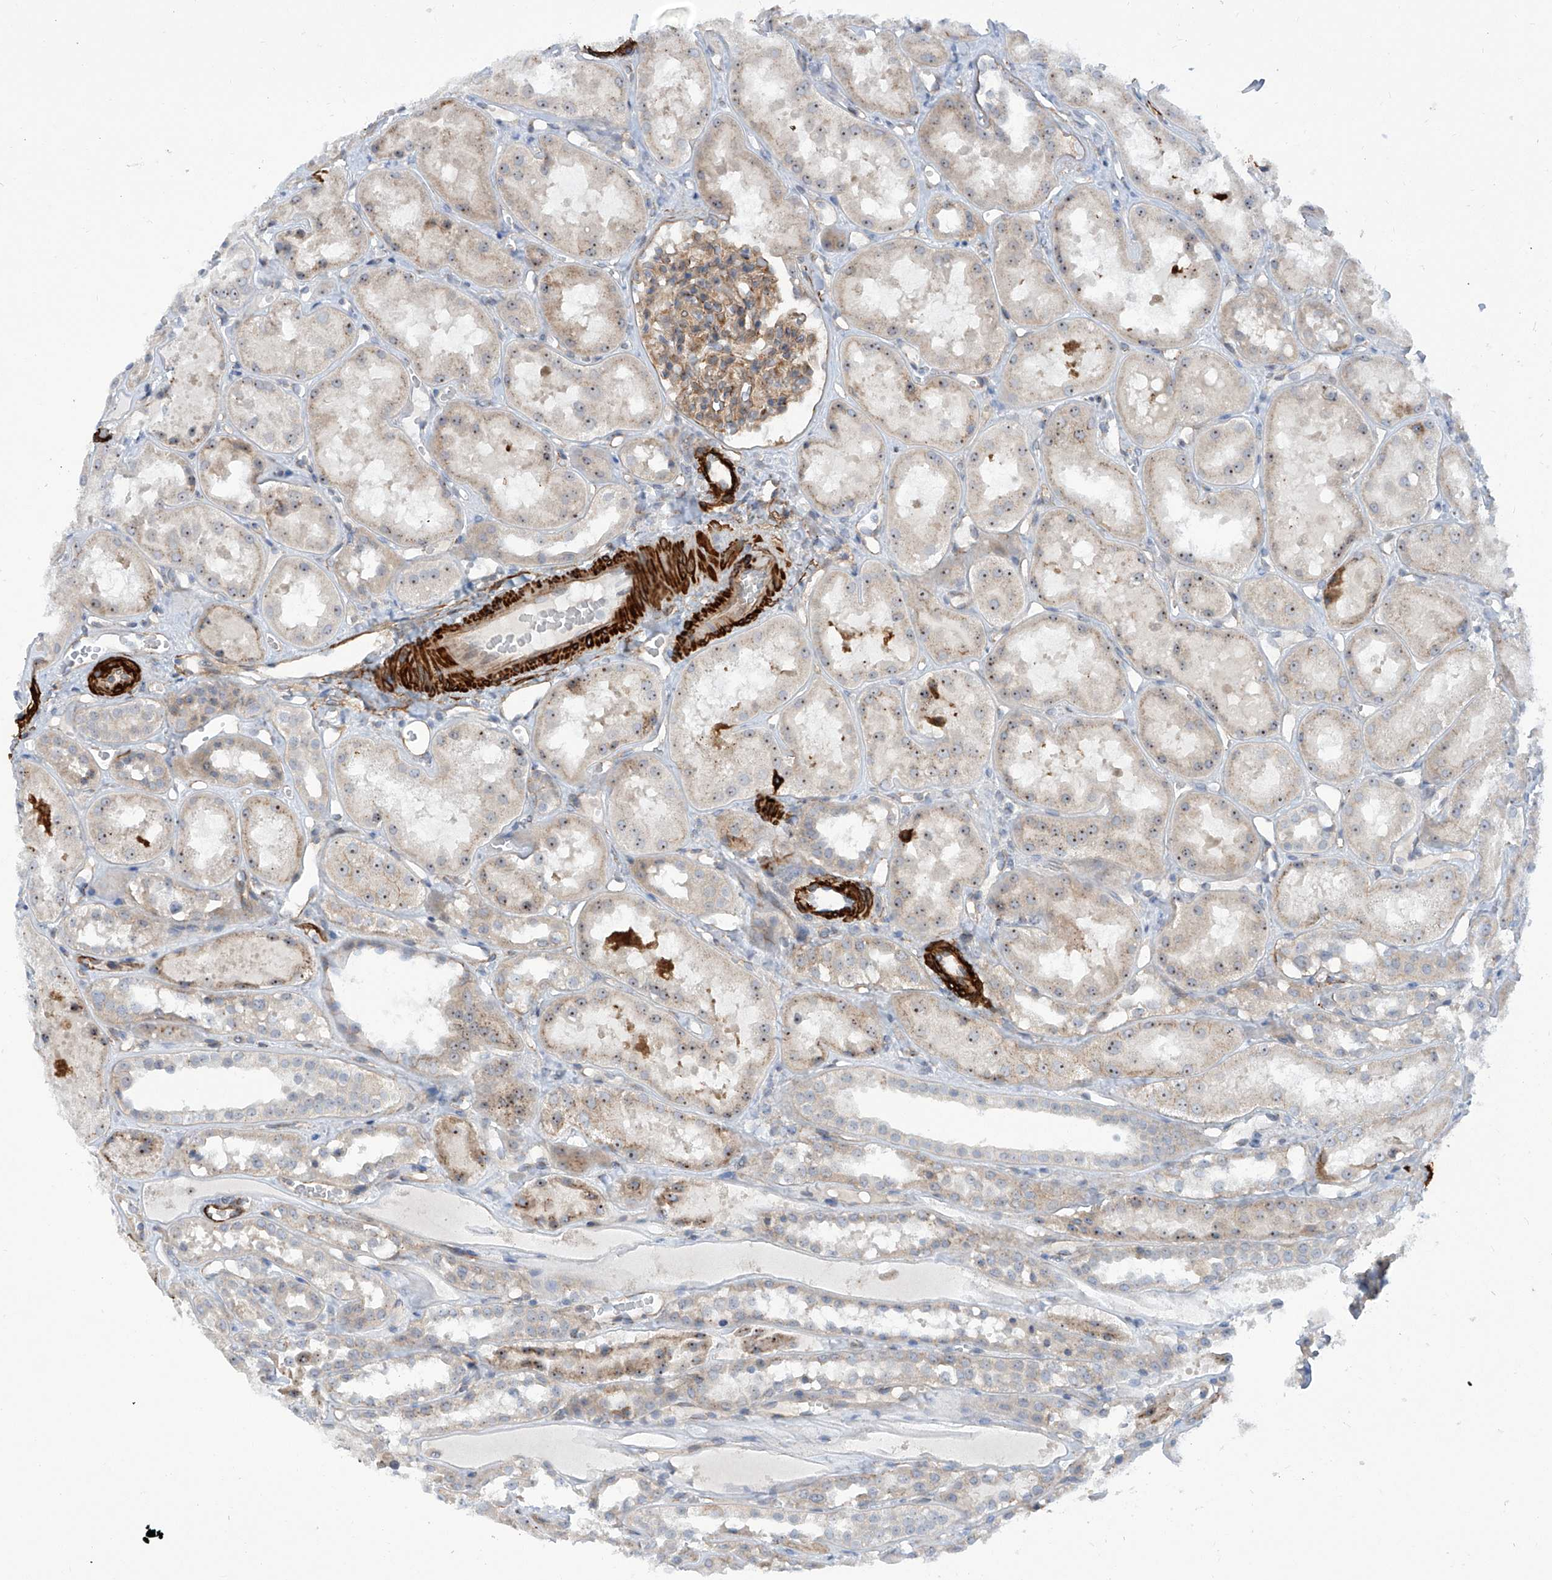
{"staining": {"intensity": "moderate", "quantity": ">75%", "location": "cytoplasmic/membranous"}, "tissue": "kidney", "cell_type": "Cells in glomeruli", "image_type": "normal", "snomed": [{"axis": "morphology", "description": "Normal tissue, NOS"}, {"axis": "topography", "description": "Kidney"}], "caption": "High-power microscopy captured an IHC image of unremarkable kidney, revealing moderate cytoplasmic/membranous staining in about >75% of cells in glomeruli.", "gene": "ZNF490", "patient": {"sex": "male", "age": 16}}